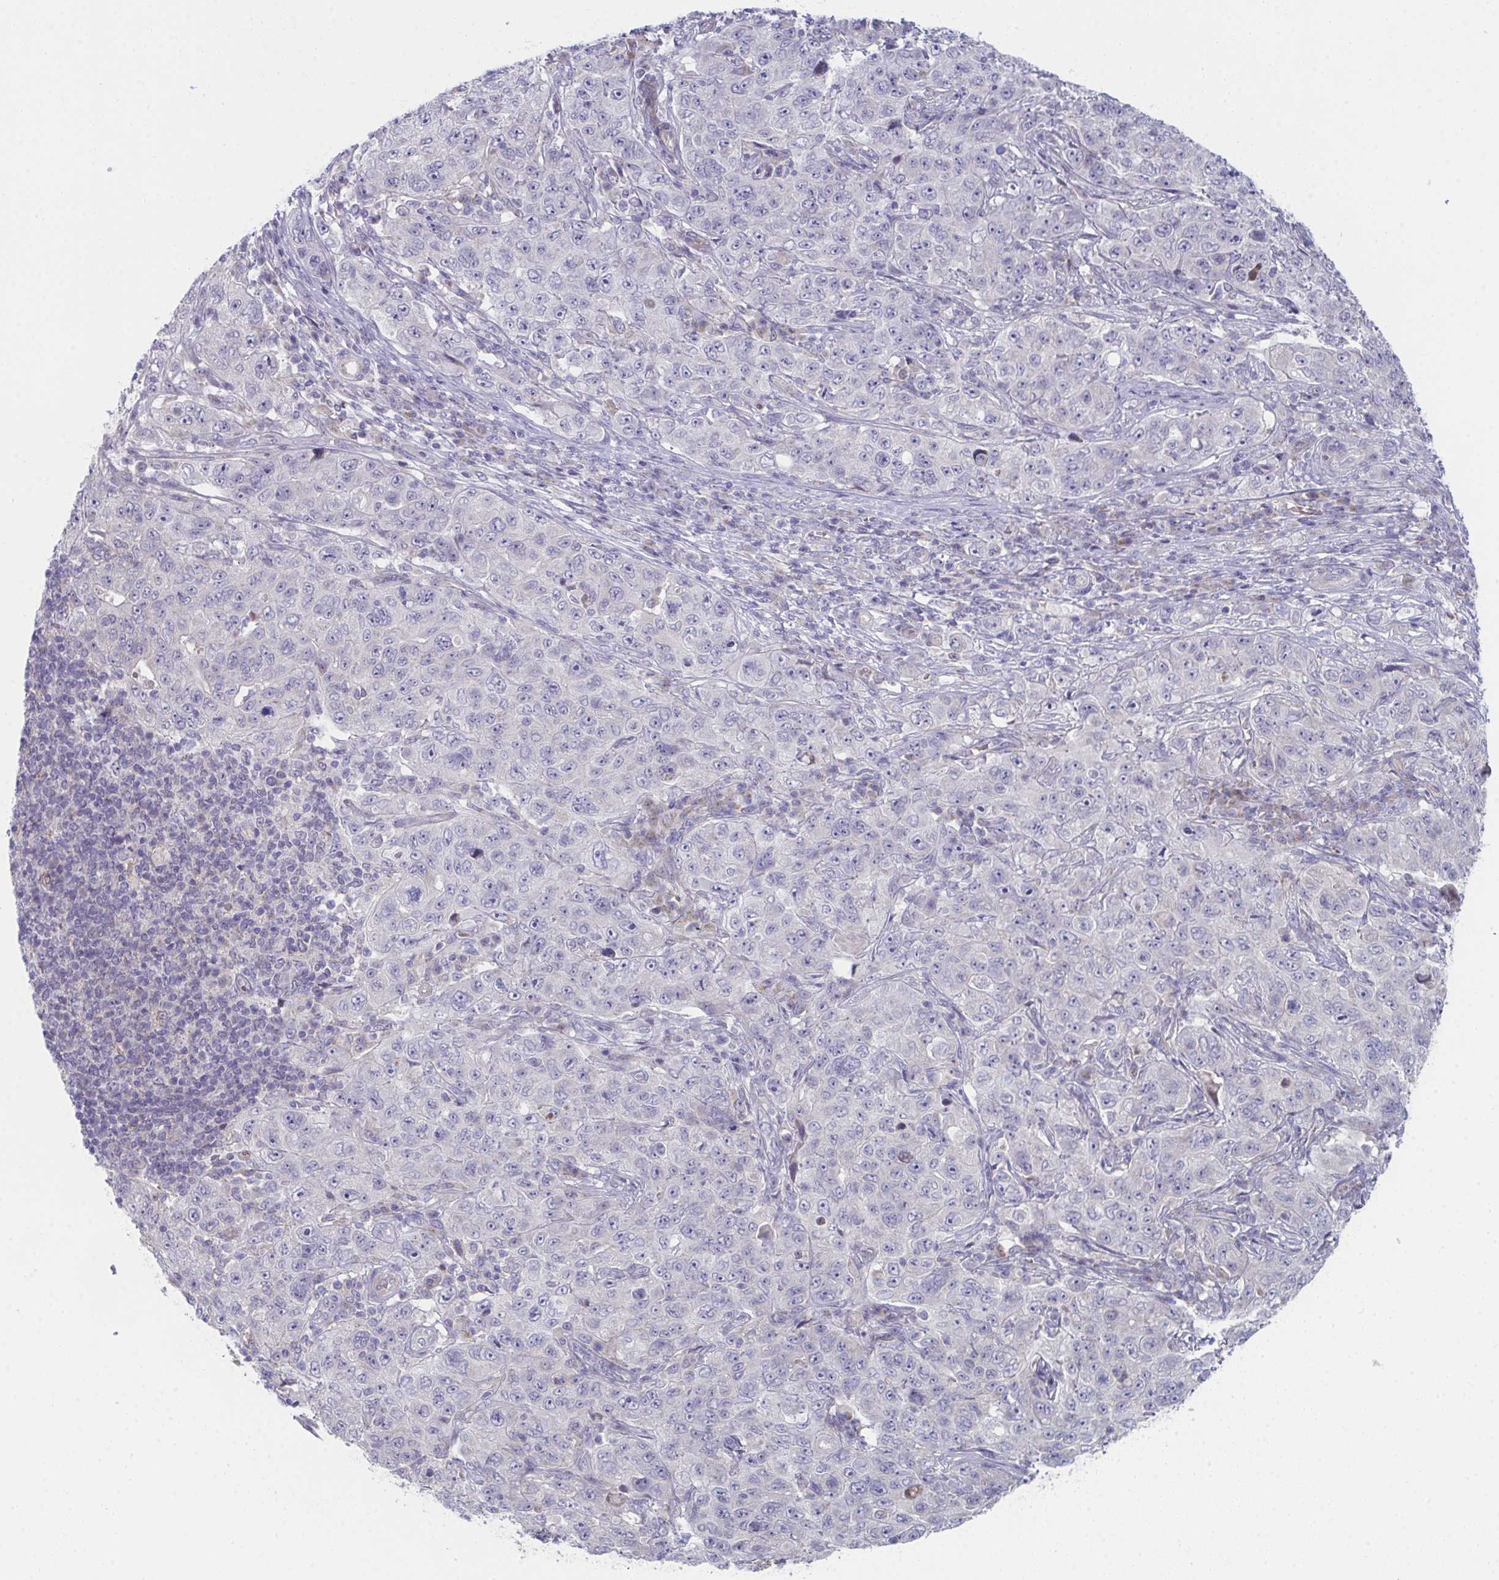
{"staining": {"intensity": "negative", "quantity": "none", "location": "none"}, "tissue": "pancreatic cancer", "cell_type": "Tumor cells", "image_type": "cancer", "snomed": [{"axis": "morphology", "description": "Adenocarcinoma, NOS"}, {"axis": "topography", "description": "Pancreas"}], "caption": "High power microscopy image of an IHC micrograph of pancreatic adenocarcinoma, revealing no significant positivity in tumor cells. The staining is performed using DAB brown chromogen with nuclei counter-stained in using hematoxylin.", "gene": "VWDE", "patient": {"sex": "male", "age": 68}}